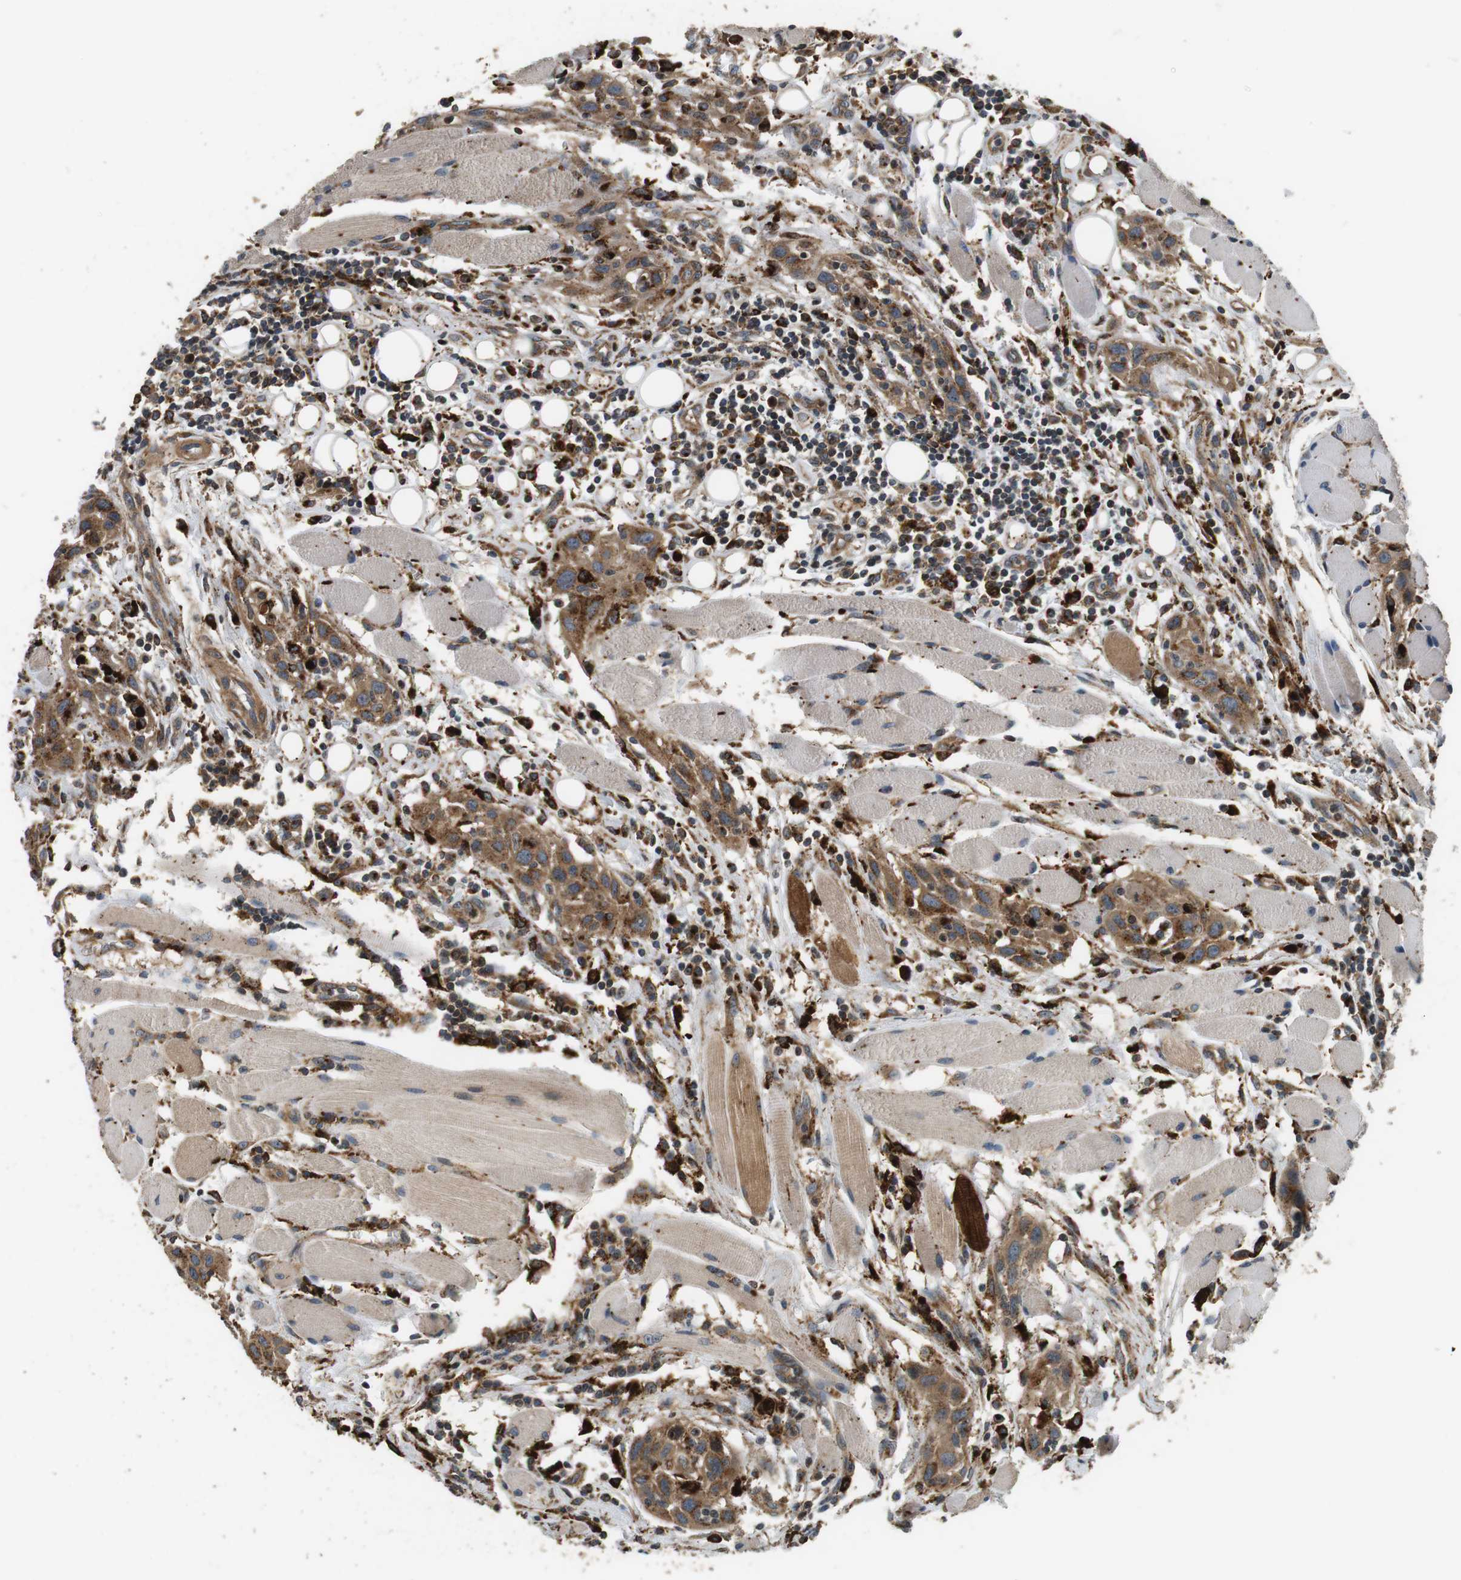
{"staining": {"intensity": "moderate", "quantity": ">75%", "location": "cytoplasmic/membranous"}, "tissue": "head and neck cancer", "cell_type": "Tumor cells", "image_type": "cancer", "snomed": [{"axis": "morphology", "description": "Squamous cell carcinoma, NOS"}, {"axis": "topography", "description": "Oral tissue"}, {"axis": "topography", "description": "Head-Neck"}], "caption": "Human head and neck cancer (squamous cell carcinoma) stained for a protein (brown) shows moderate cytoplasmic/membranous positive staining in approximately >75% of tumor cells.", "gene": "TXNRD1", "patient": {"sex": "female", "age": 50}}